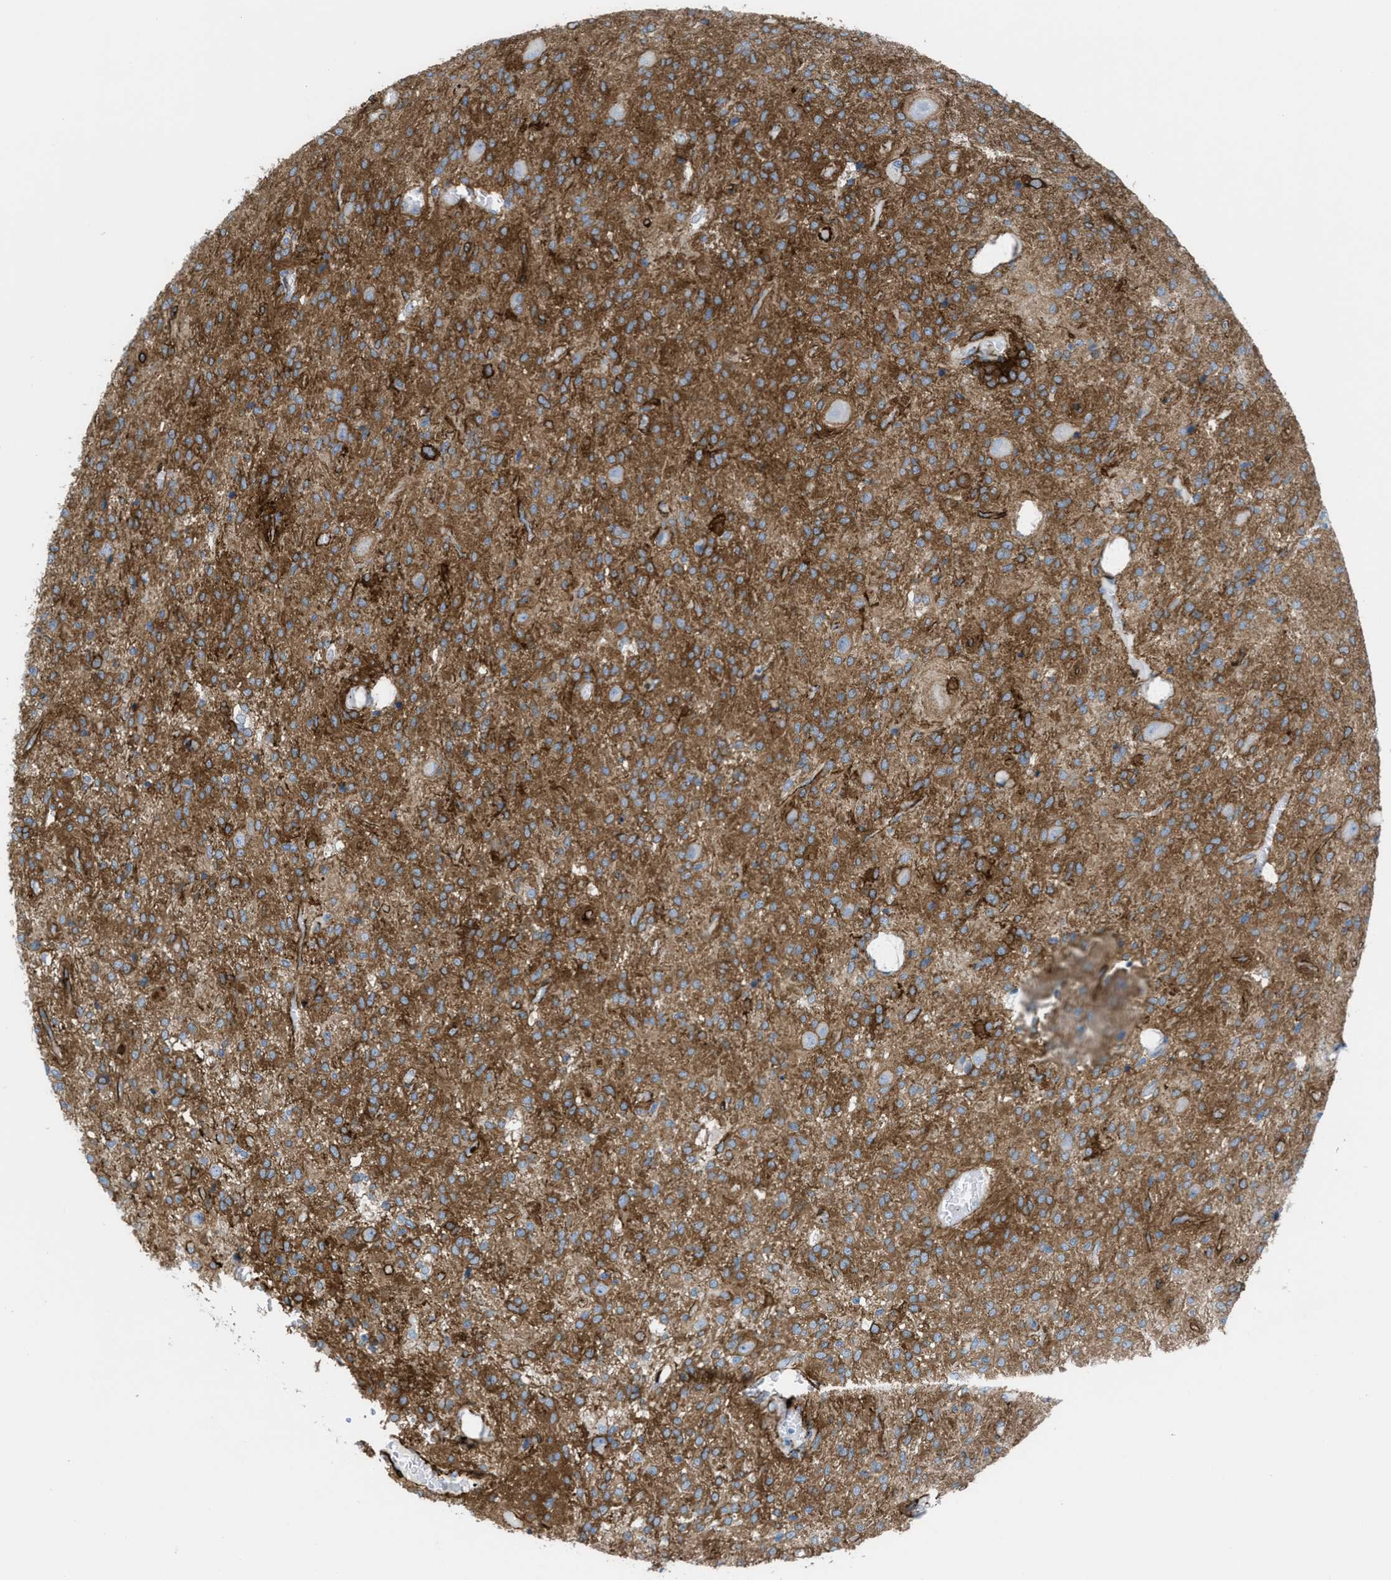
{"staining": {"intensity": "strong", "quantity": ">75%", "location": "cytoplasmic/membranous"}, "tissue": "glioma", "cell_type": "Tumor cells", "image_type": "cancer", "snomed": [{"axis": "morphology", "description": "Glioma, malignant, High grade"}, {"axis": "topography", "description": "Brain"}], "caption": "IHC (DAB) staining of malignant glioma (high-grade) exhibits strong cytoplasmic/membranous protein staining in about >75% of tumor cells. Nuclei are stained in blue.", "gene": "CALD1", "patient": {"sex": "female", "age": 59}}